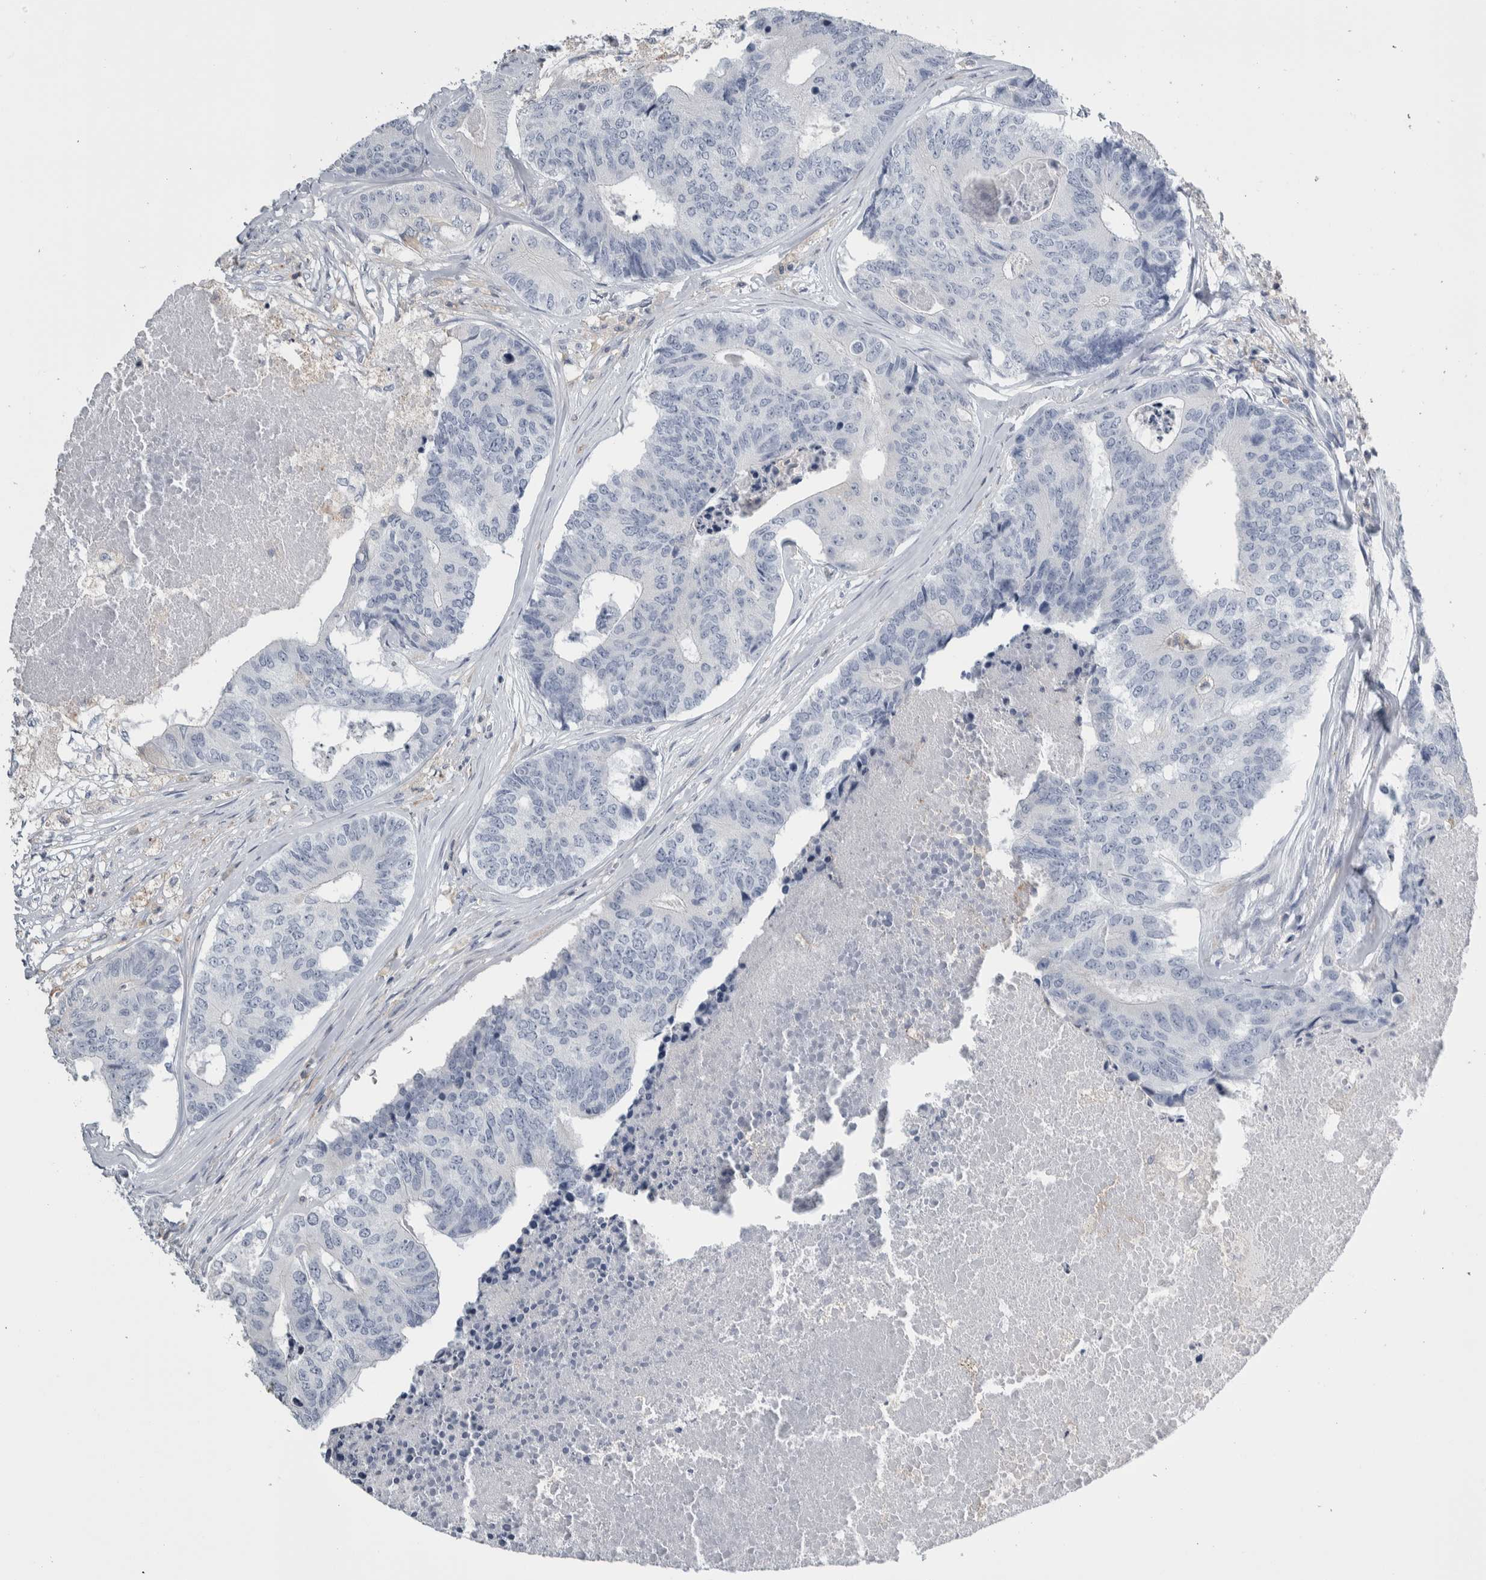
{"staining": {"intensity": "negative", "quantity": "none", "location": "none"}, "tissue": "colorectal cancer", "cell_type": "Tumor cells", "image_type": "cancer", "snomed": [{"axis": "morphology", "description": "Adenocarcinoma, NOS"}, {"axis": "topography", "description": "Colon"}], "caption": "Immunohistochemistry of human colorectal adenocarcinoma displays no positivity in tumor cells.", "gene": "SKAP2", "patient": {"sex": "female", "age": 67}}